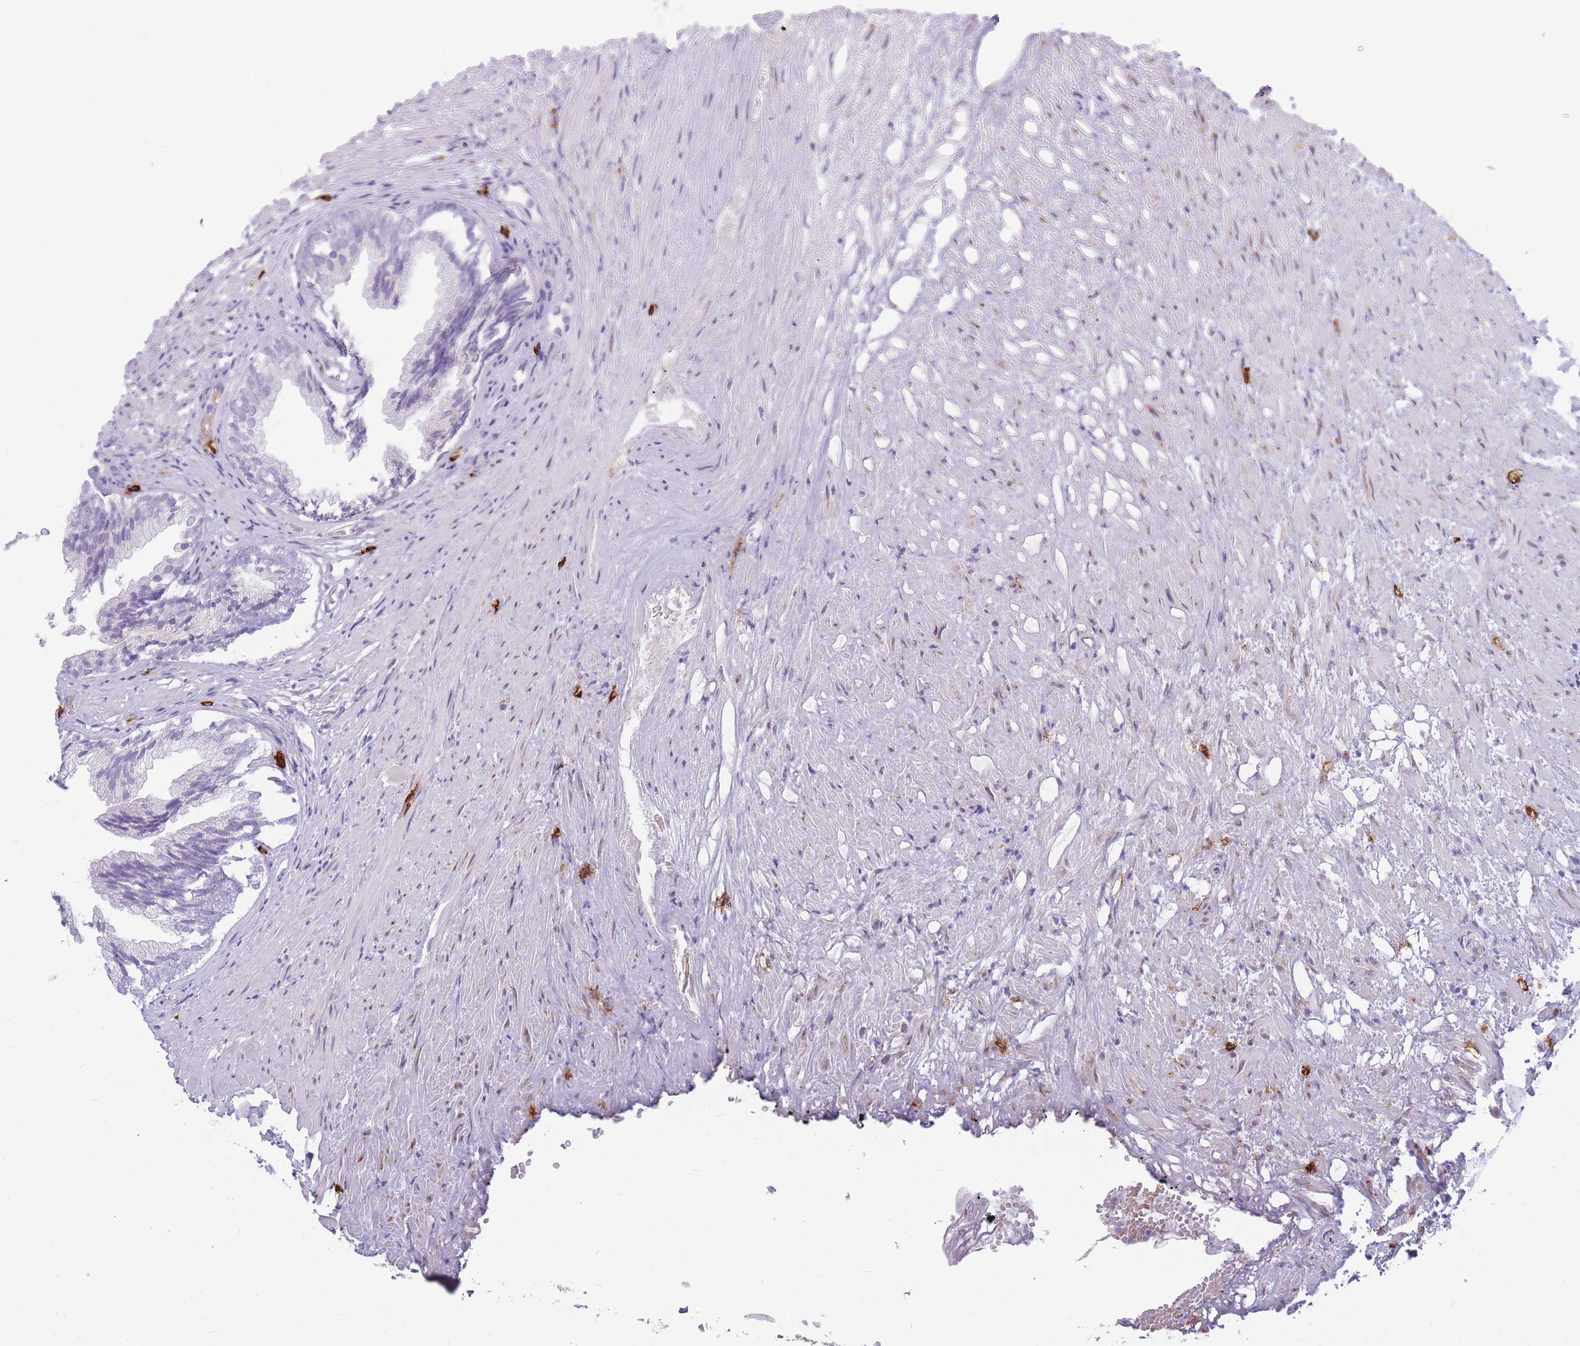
{"staining": {"intensity": "negative", "quantity": "none", "location": "none"}, "tissue": "prostate", "cell_type": "Glandular cells", "image_type": "normal", "snomed": [{"axis": "morphology", "description": "Normal tissue, NOS"}, {"axis": "topography", "description": "Prostate"}], "caption": "An IHC histopathology image of normal prostate is shown. There is no staining in glandular cells of prostate. Brightfield microscopy of IHC stained with DAB (3,3'-diaminobenzidine) (brown) and hematoxylin (blue), captured at high magnification.", "gene": "TPSAB1", "patient": {"sex": "male", "age": 76}}